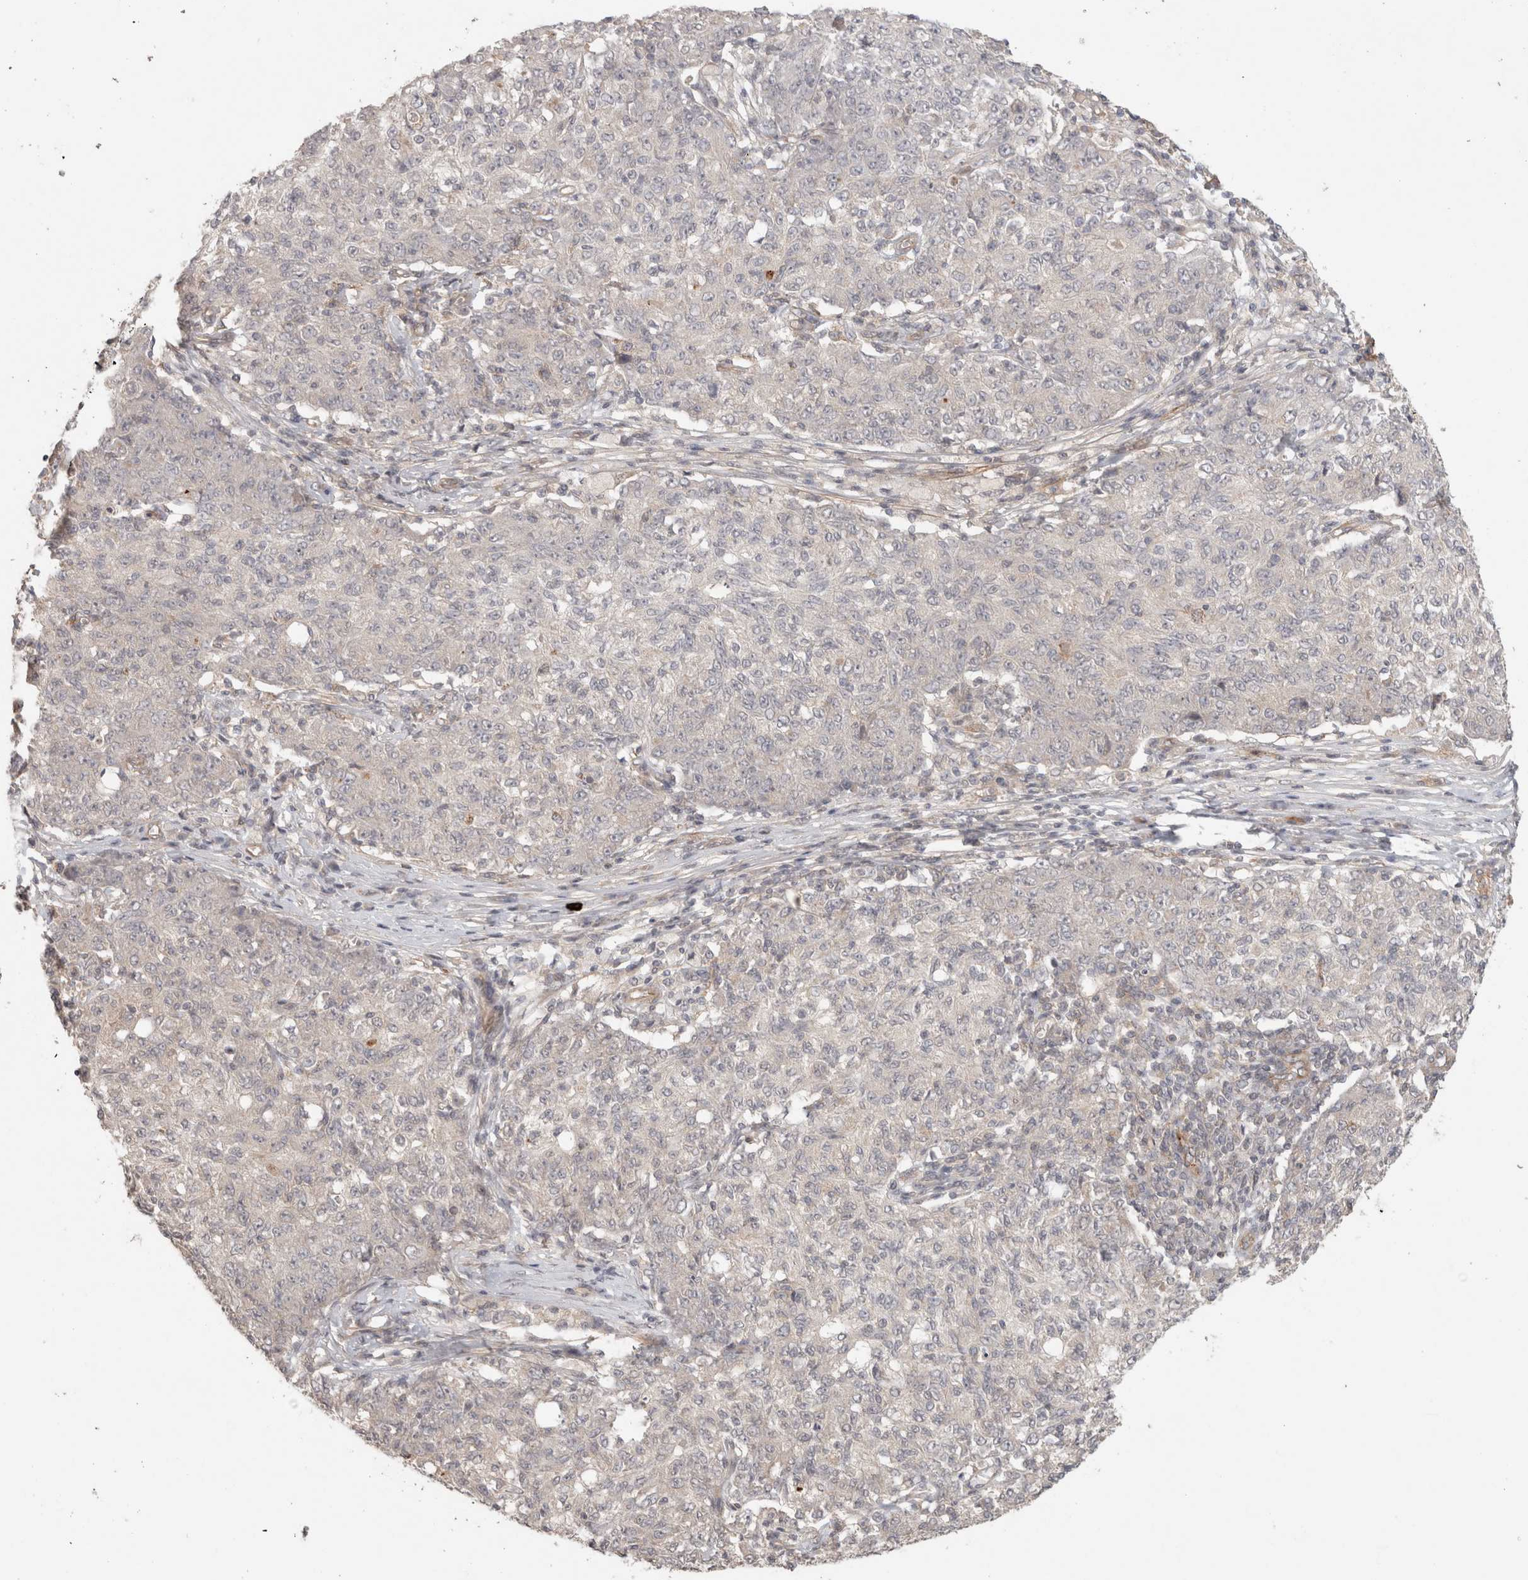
{"staining": {"intensity": "negative", "quantity": "none", "location": "none"}, "tissue": "ovarian cancer", "cell_type": "Tumor cells", "image_type": "cancer", "snomed": [{"axis": "morphology", "description": "Carcinoma, endometroid"}, {"axis": "topography", "description": "Ovary"}], "caption": "Protein analysis of ovarian cancer reveals no significant staining in tumor cells. (DAB (3,3'-diaminobenzidine) immunohistochemistry with hematoxylin counter stain).", "gene": "HSPG2", "patient": {"sex": "female", "age": 42}}